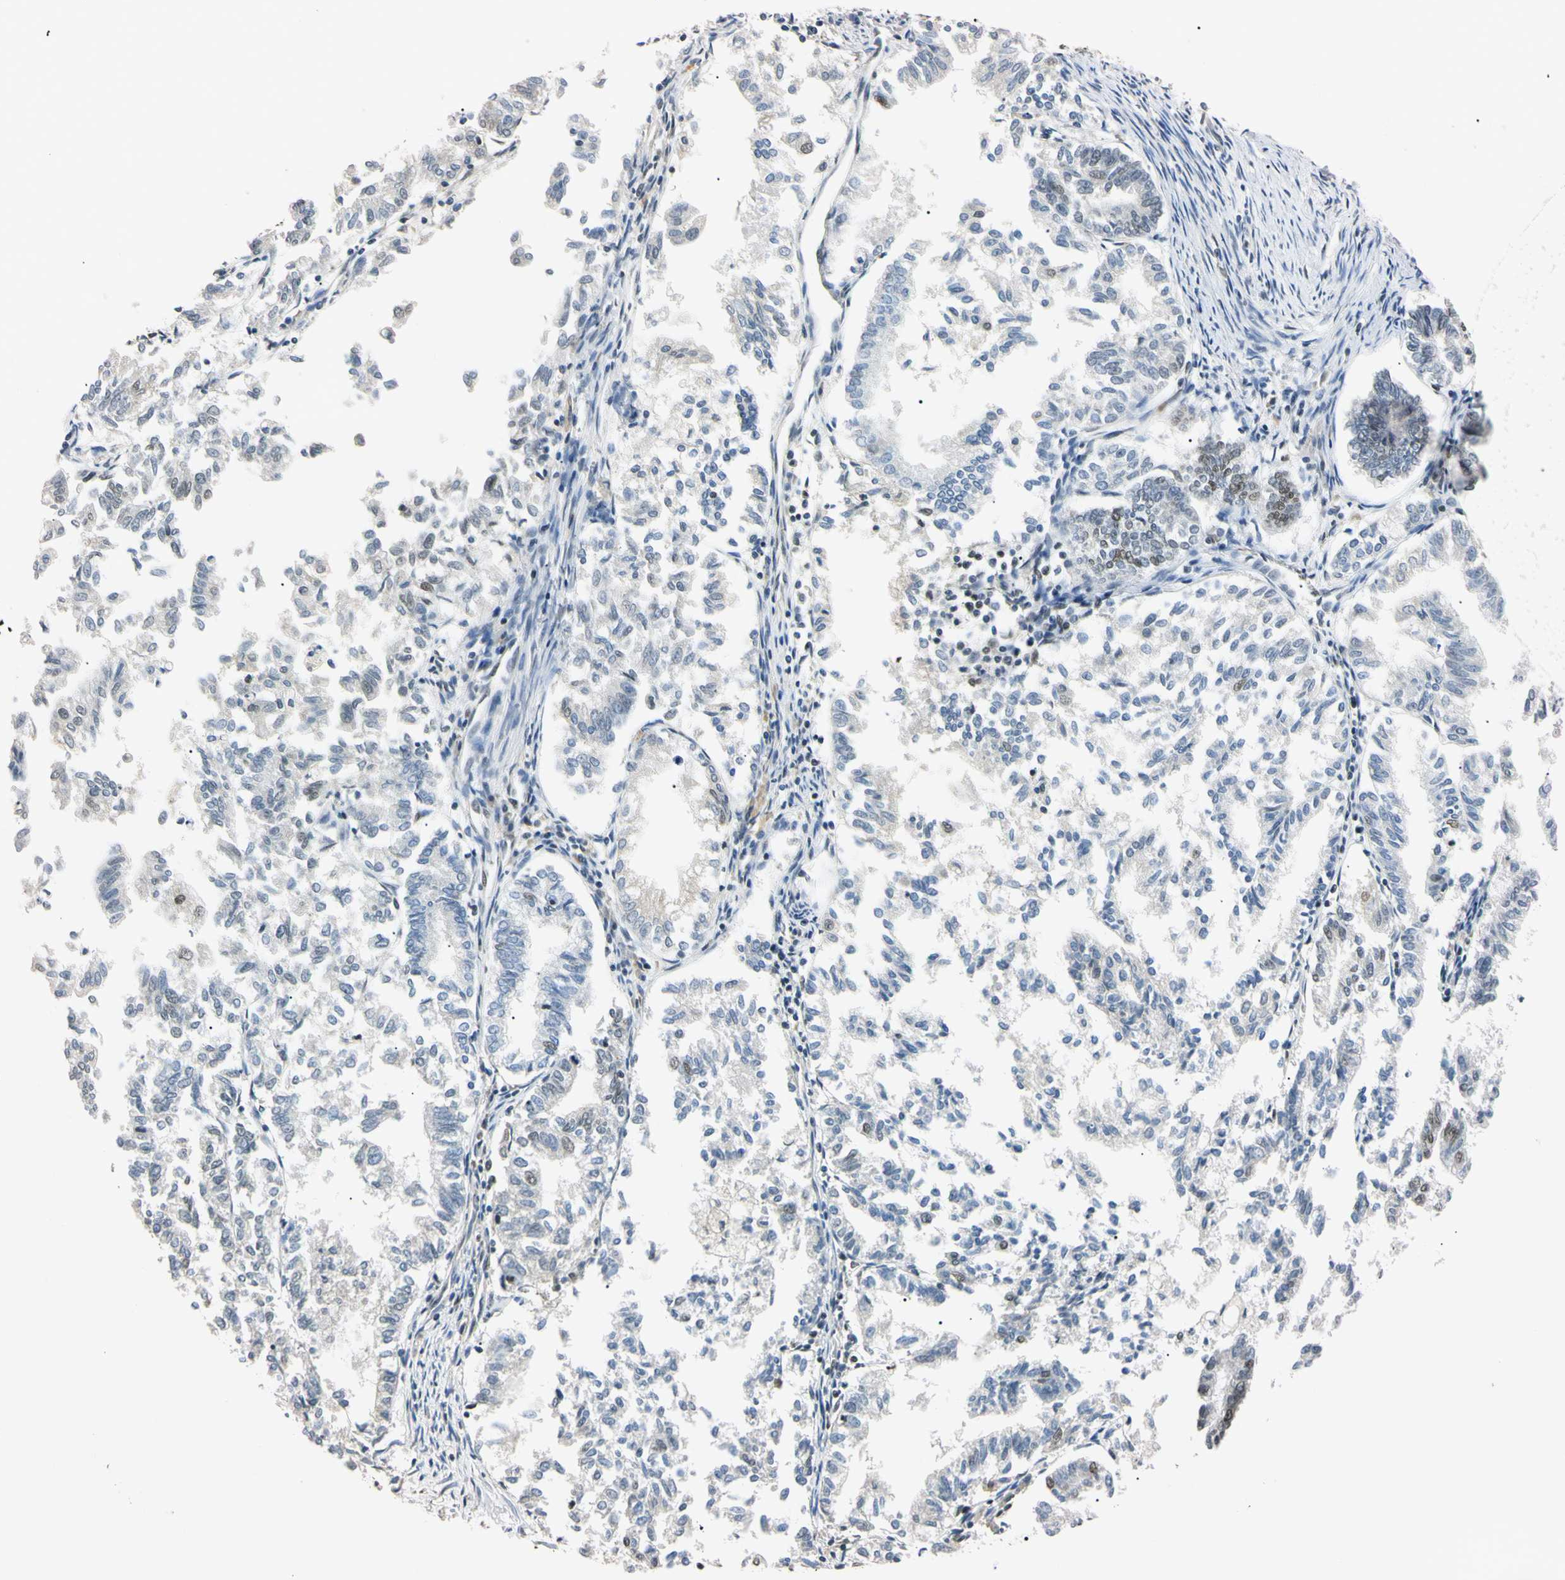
{"staining": {"intensity": "weak", "quantity": "<25%", "location": "nuclear"}, "tissue": "endometrial cancer", "cell_type": "Tumor cells", "image_type": "cancer", "snomed": [{"axis": "morphology", "description": "Necrosis, NOS"}, {"axis": "morphology", "description": "Adenocarcinoma, NOS"}, {"axis": "topography", "description": "Endometrium"}], "caption": "IHC histopathology image of human endometrial cancer stained for a protein (brown), which displays no positivity in tumor cells. Brightfield microscopy of immunohistochemistry (IHC) stained with DAB (3,3'-diaminobenzidine) (brown) and hematoxylin (blue), captured at high magnification.", "gene": "SMARCA5", "patient": {"sex": "female", "age": 79}}